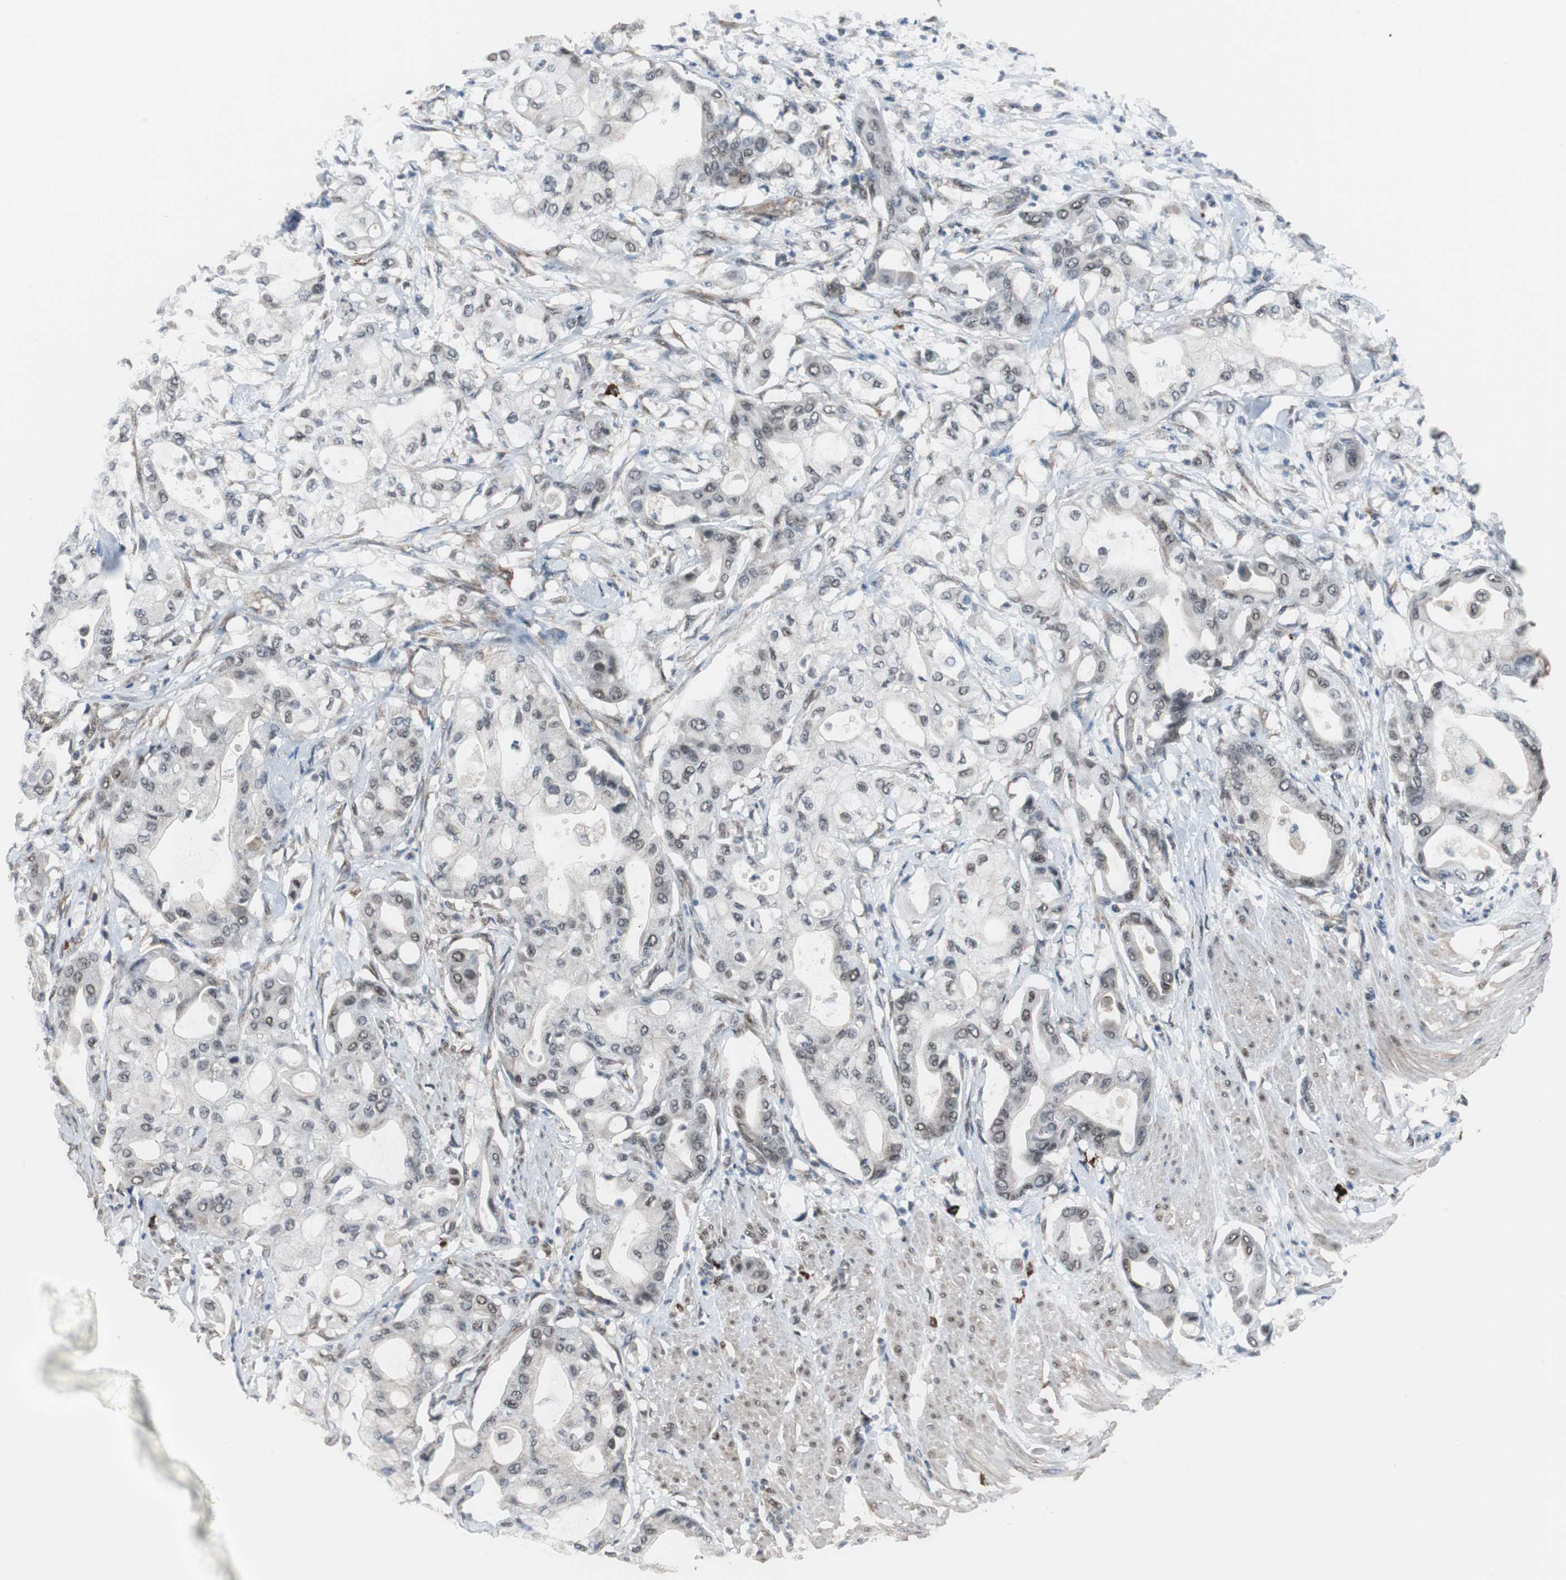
{"staining": {"intensity": "weak", "quantity": "25%-75%", "location": "nuclear"}, "tissue": "pancreatic cancer", "cell_type": "Tumor cells", "image_type": "cancer", "snomed": [{"axis": "morphology", "description": "Adenocarcinoma, NOS"}, {"axis": "morphology", "description": "Adenocarcinoma, metastatic, NOS"}, {"axis": "topography", "description": "Lymph node"}, {"axis": "topography", "description": "Pancreas"}, {"axis": "topography", "description": "Duodenum"}], "caption": "Weak nuclear protein positivity is identified in about 25%-75% of tumor cells in pancreatic cancer.", "gene": "ZHX2", "patient": {"sex": "female", "age": 64}}